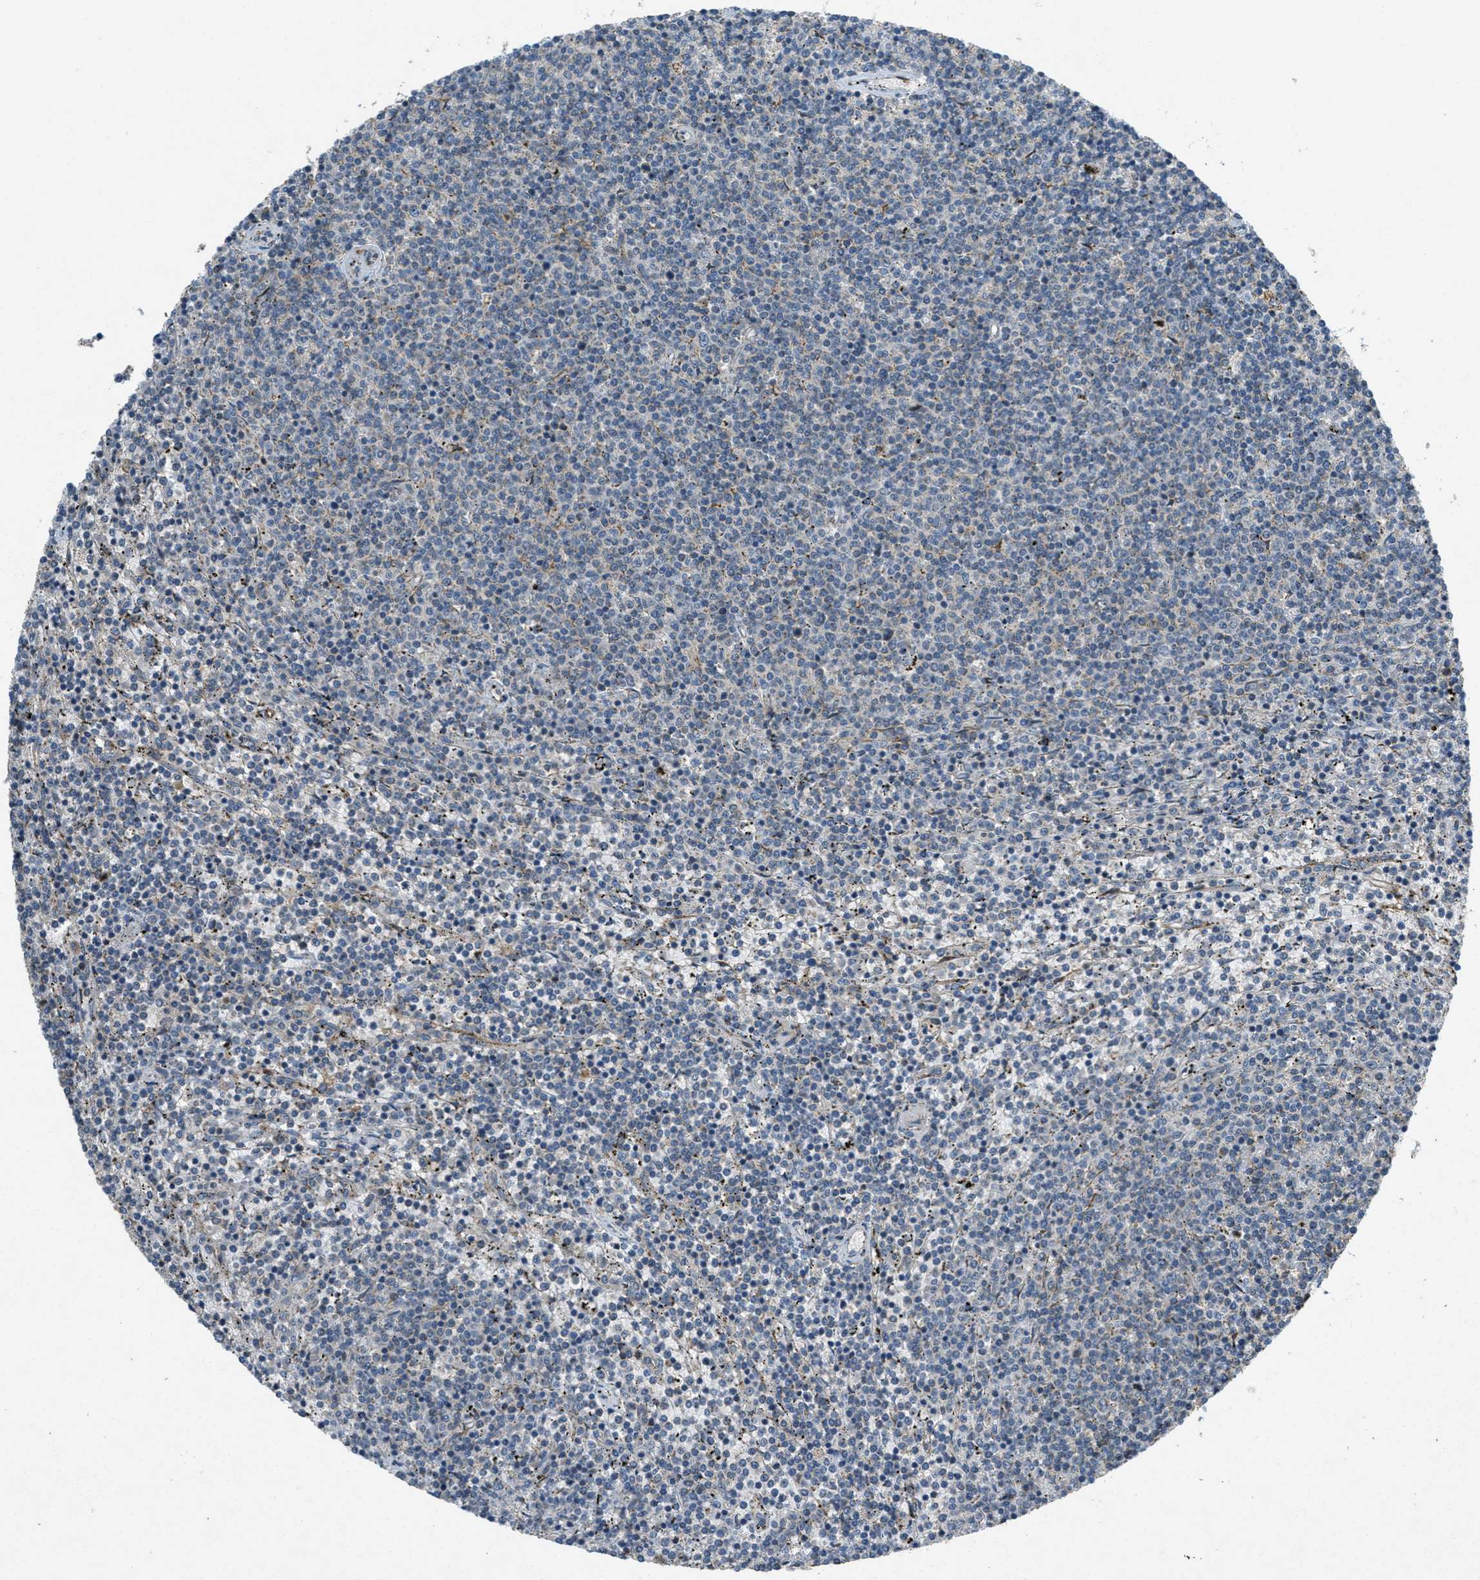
{"staining": {"intensity": "negative", "quantity": "none", "location": "none"}, "tissue": "lymphoma", "cell_type": "Tumor cells", "image_type": "cancer", "snomed": [{"axis": "morphology", "description": "Malignant lymphoma, non-Hodgkin's type, Low grade"}, {"axis": "topography", "description": "Spleen"}], "caption": "This is an immunohistochemistry histopathology image of malignant lymphoma, non-Hodgkin's type (low-grade). There is no positivity in tumor cells.", "gene": "PPP1R15A", "patient": {"sex": "female", "age": 50}}